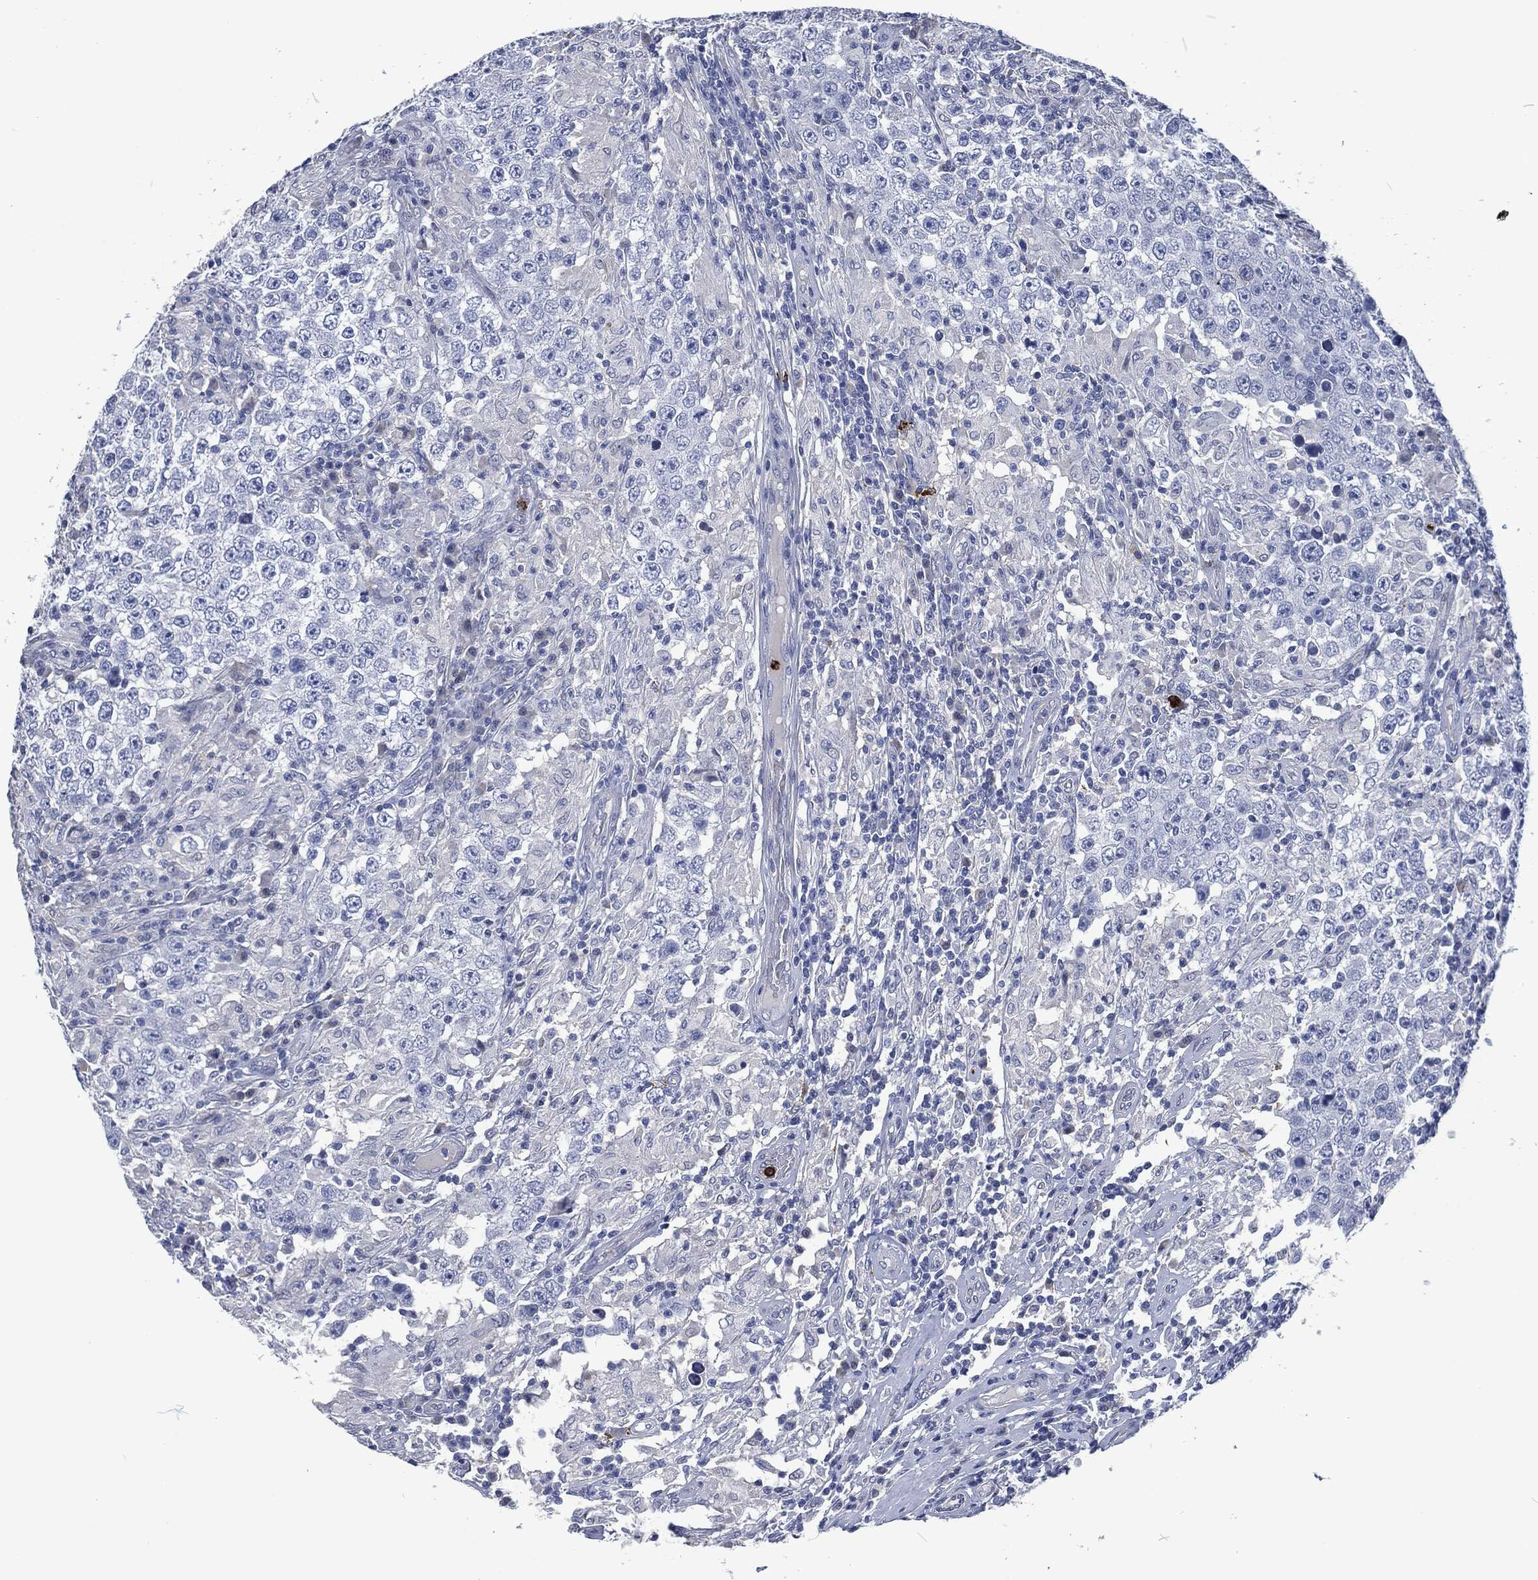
{"staining": {"intensity": "negative", "quantity": "none", "location": "none"}, "tissue": "testis cancer", "cell_type": "Tumor cells", "image_type": "cancer", "snomed": [{"axis": "morphology", "description": "Seminoma, NOS"}, {"axis": "morphology", "description": "Carcinoma, Embryonal, NOS"}, {"axis": "topography", "description": "Testis"}], "caption": "Histopathology image shows no significant protein positivity in tumor cells of testis cancer. Brightfield microscopy of immunohistochemistry (IHC) stained with DAB (3,3'-diaminobenzidine) (brown) and hematoxylin (blue), captured at high magnification.", "gene": "MPO", "patient": {"sex": "male", "age": 41}}